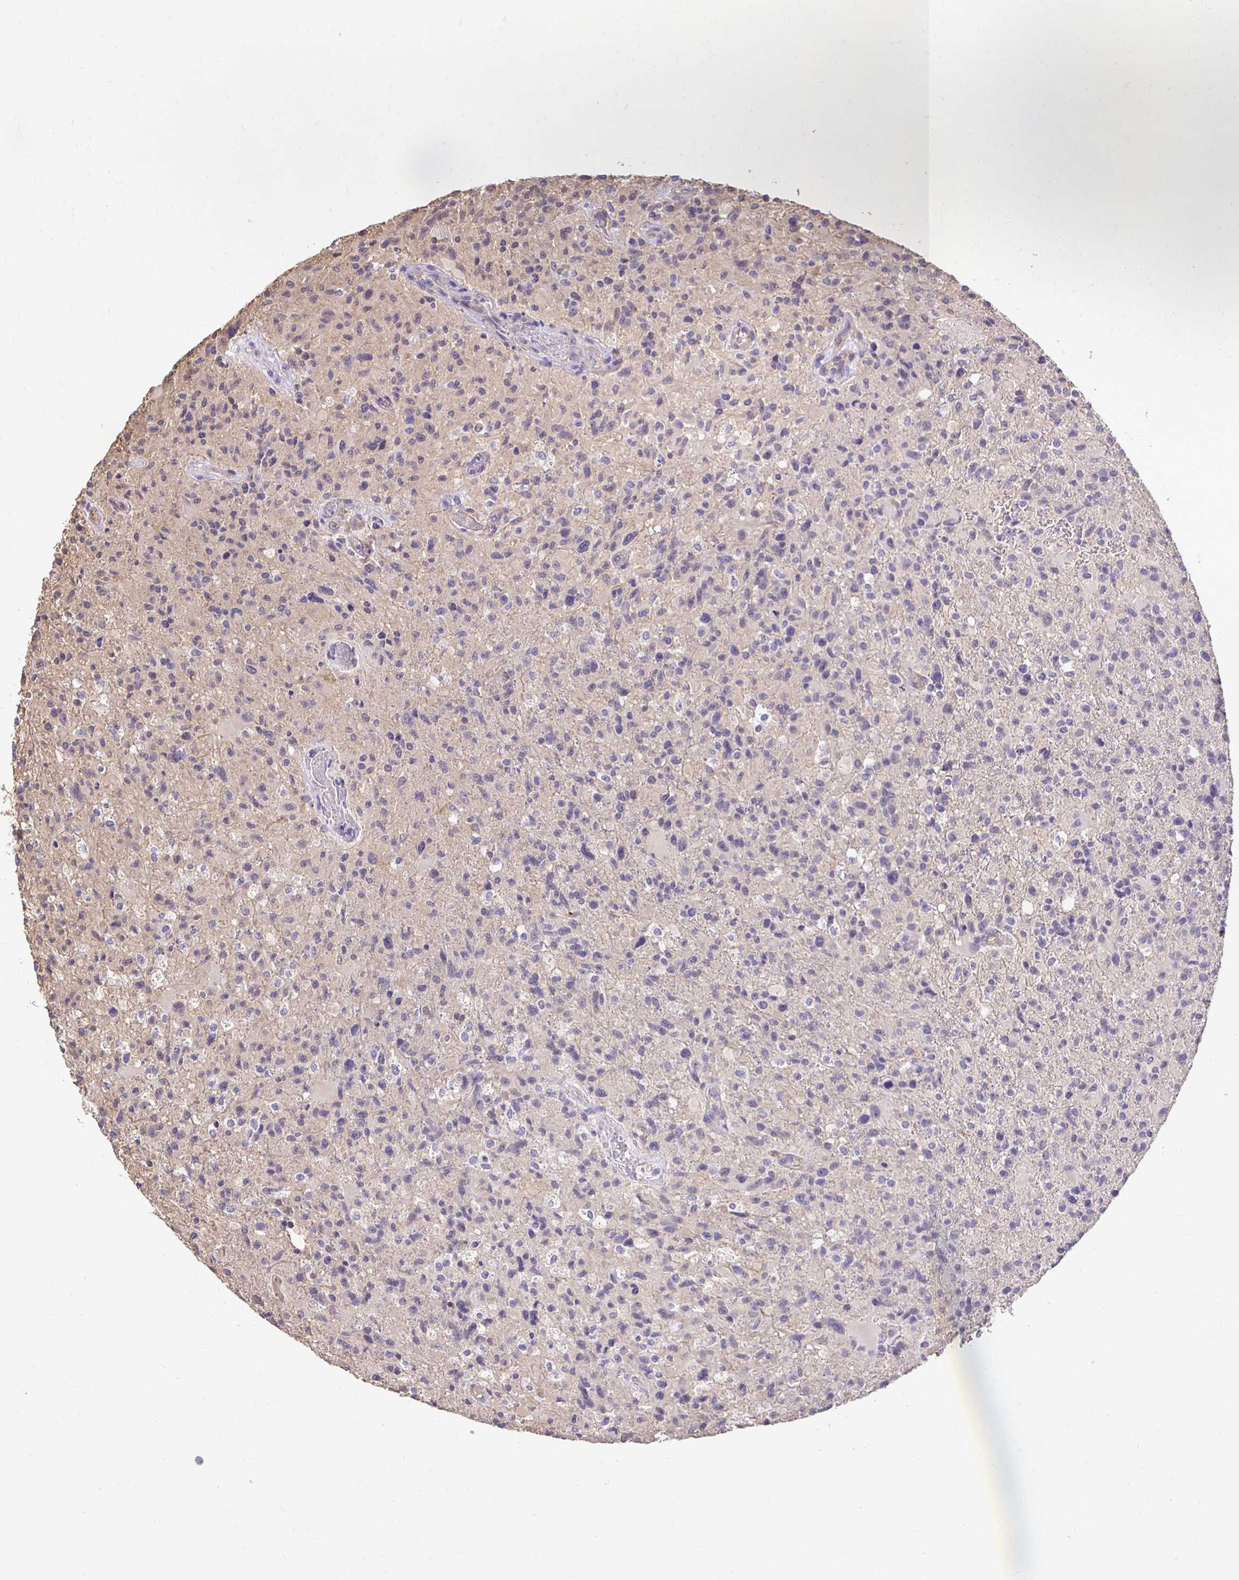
{"staining": {"intensity": "negative", "quantity": "none", "location": "none"}, "tissue": "glioma", "cell_type": "Tumor cells", "image_type": "cancer", "snomed": [{"axis": "morphology", "description": "Glioma, malignant, High grade"}, {"axis": "topography", "description": "Brain"}], "caption": "Tumor cells are negative for brown protein staining in glioma. (Stains: DAB (3,3'-diaminobenzidine) IHC with hematoxylin counter stain, Microscopy: brightfield microscopy at high magnification).", "gene": "SLC9A1", "patient": {"sex": "male", "age": 63}}